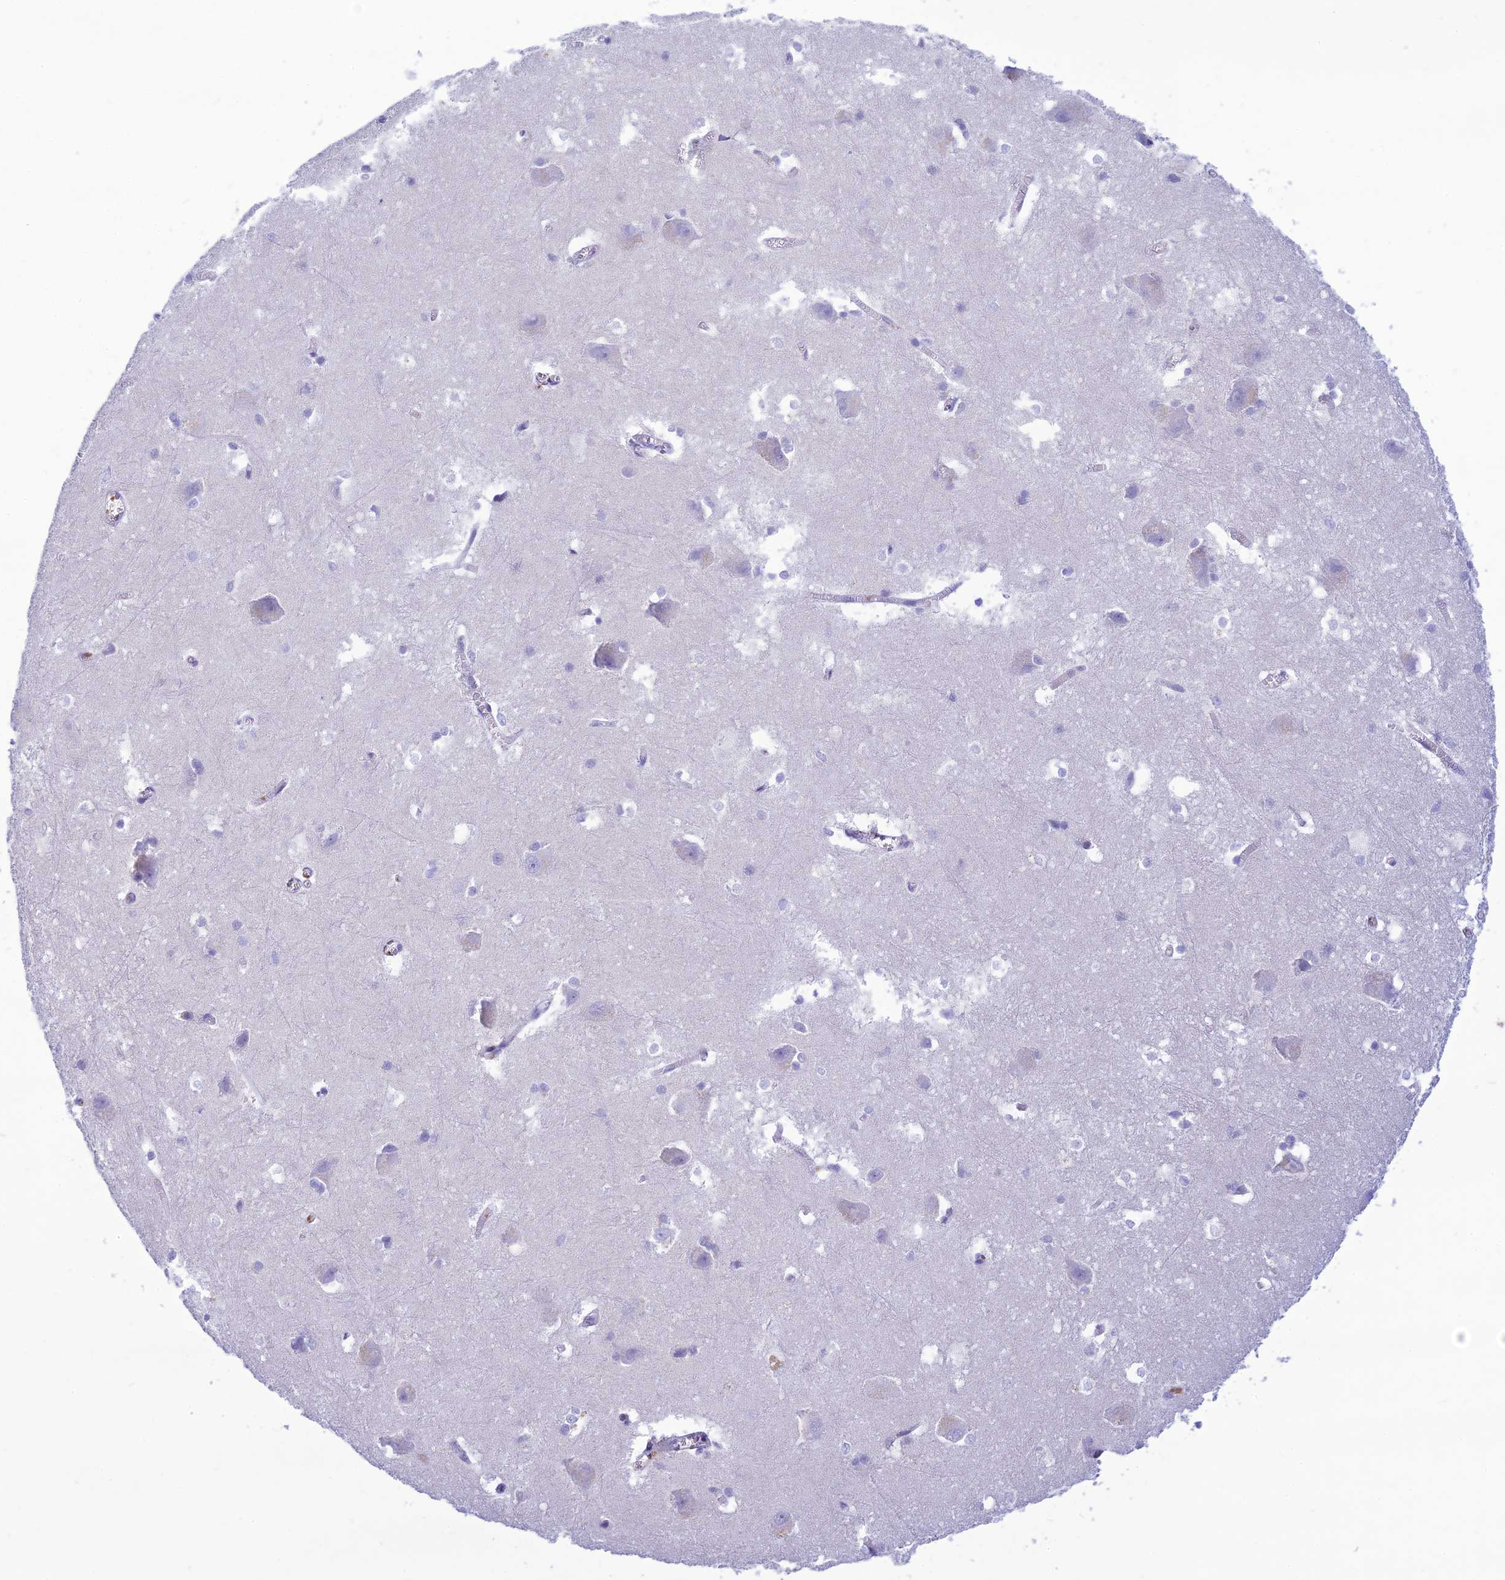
{"staining": {"intensity": "negative", "quantity": "none", "location": "none"}, "tissue": "caudate", "cell_type": "Glial cells", "image_type": "normal", "snomed": [{"axis": "morphology", "description": "Normal tissue, NOS"}, {"axis": "topography", "description": "Lateral ventricle wall"}], "caption": "IHC histopathology image of normal human caudate stained for a protein (brown), which reveals no expression in glial cells. (Stains: DAB immunohistochemistry with hematoxylin counter stain, Microscopy: brightfield microscopy at high magnification).", "gene": "FBXW4", "patient": {"sex": "male", "age": 37}}